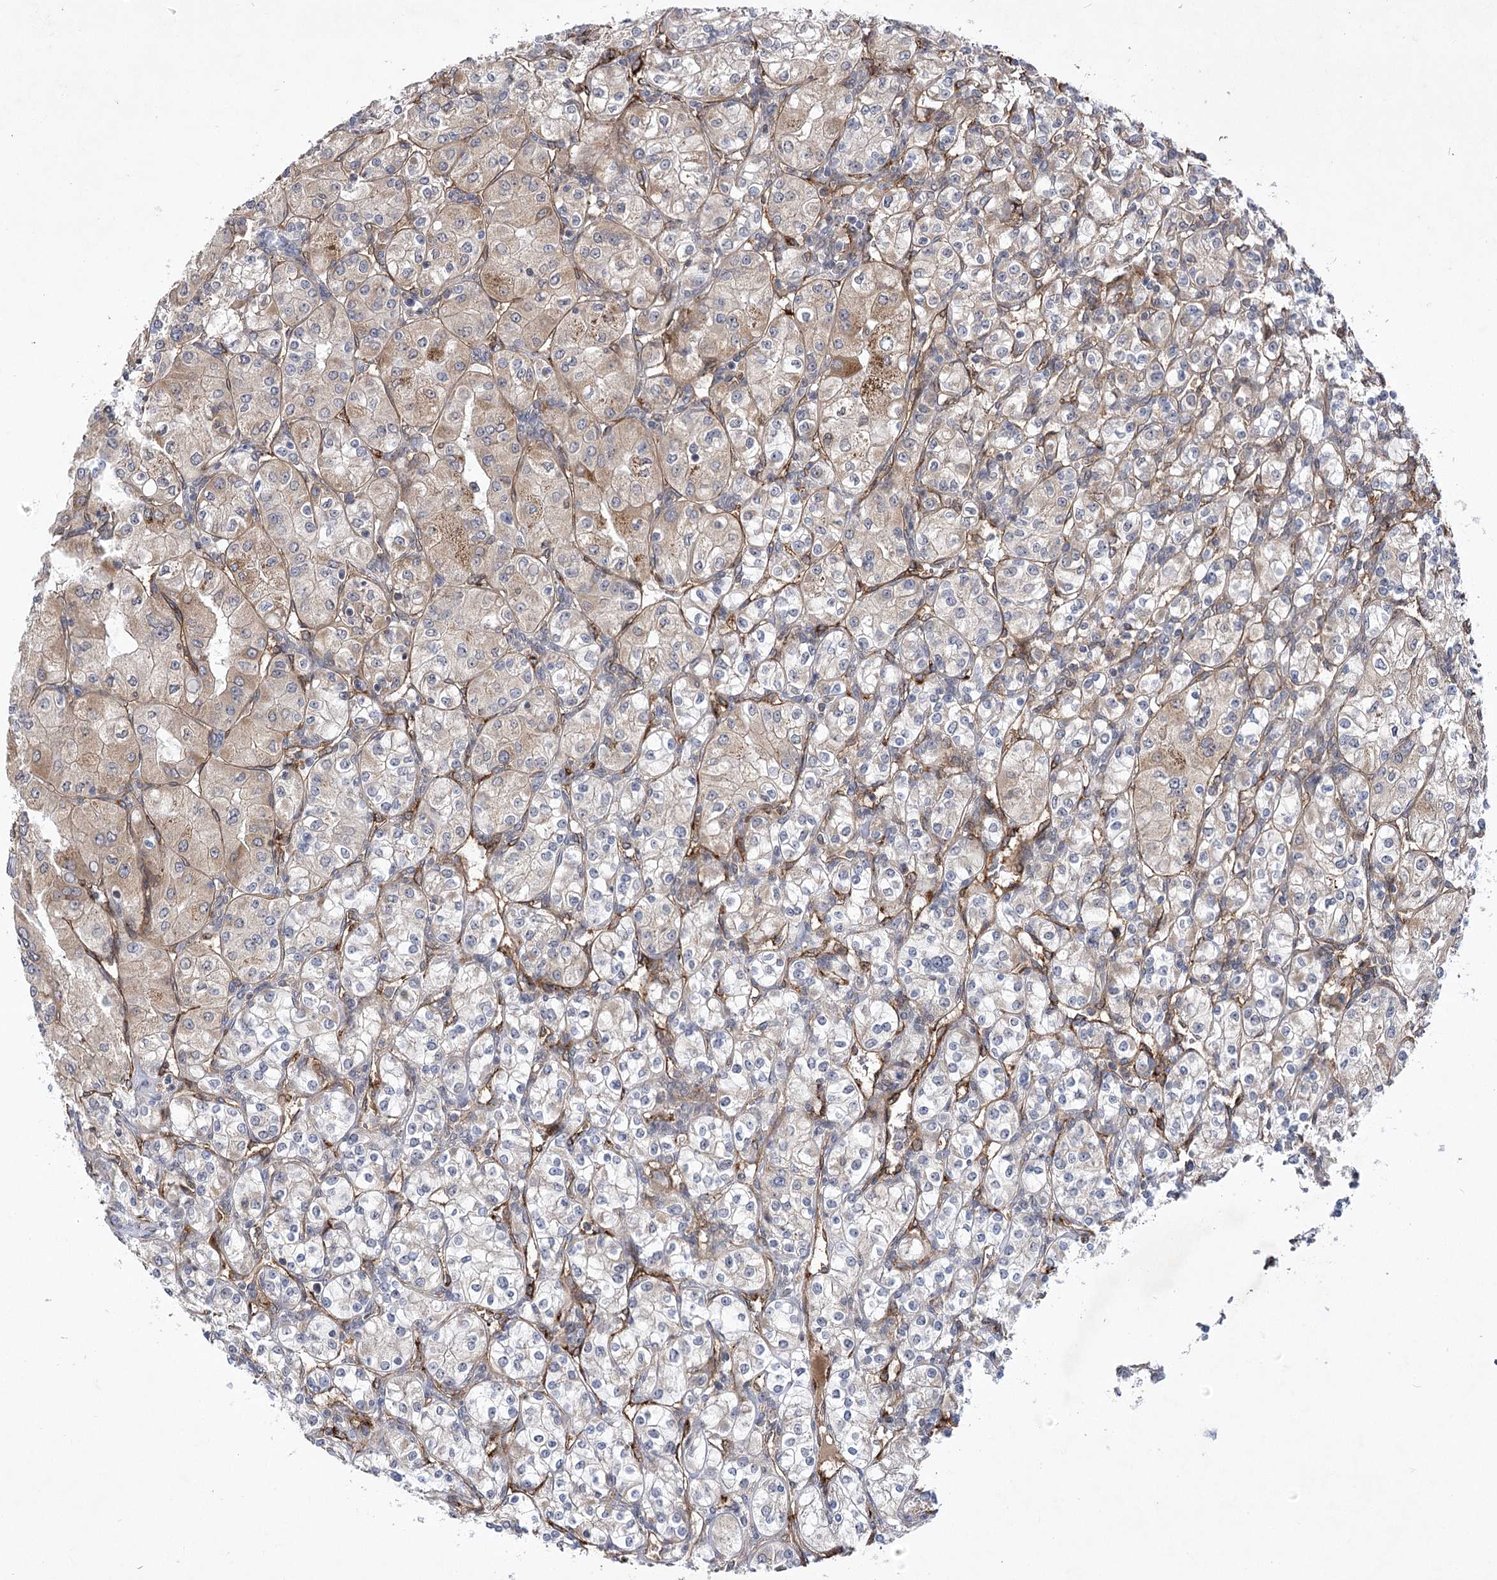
{"staining": {"intensity": "negative", "quantity": "none", "location": "none"}, "tissue": "renal cancer", "cell_type": "Tumor cells", "image_type": "cancer", "snomed": [{"axis": "morphology", "description": "Adenocarcinoma, NOS"}, {"axis": "topography", "description": "Kidney"}], "caption": "This micrograph is of renal adenocarcinoma stained with immunohistochemistry (IHC) to label a protein in brown with the nuclei are counter-stained blue. There is no expression in tumor cells. (Immunohistochemistry, brightfield microscopy, high magnification).", "gene": "ARHGAP31", "patient": {"sex": "male", "age": 77}}